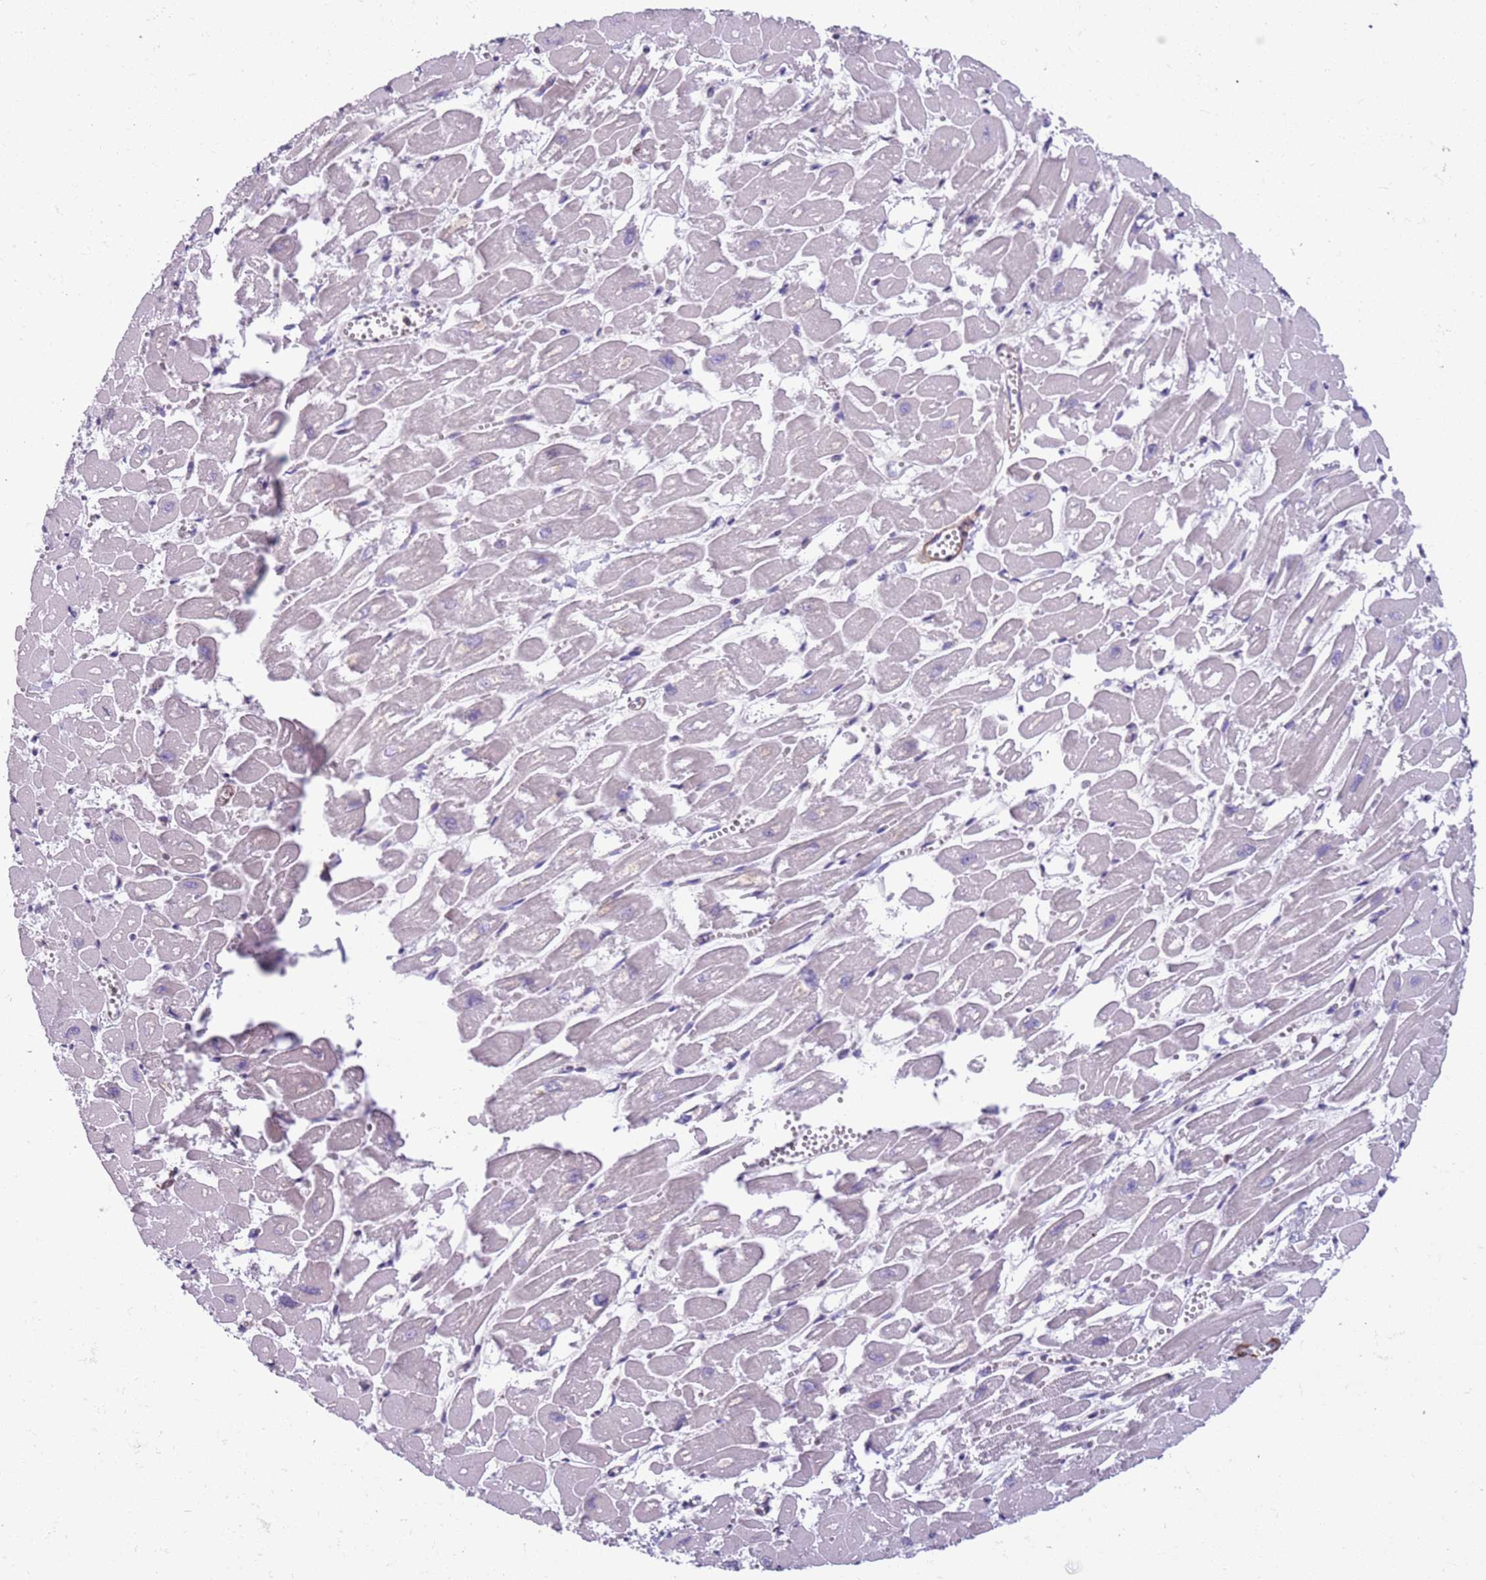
{"staining": {"intensity": "negative", "quantity": "none", "location": "none"}, "tissue": "heart muscle", "cell_type": "Cardiomyocytes", "image_type": "normal", "snomed": [{"axis": "morphology", "description": "Normal tissue, NOS"}, {"axis": "topography", "description": "Heart"}], "caption": "Immunohistochemistry of unremarkable heart muscle displays no expression in cardiomyocytes. (DAB (3,3'-diaminobenzidine) IHC visualized using brightfield microscopy, high magnification).", "gene": "JAML", "patient": {"sex": "male", "age": 54}}